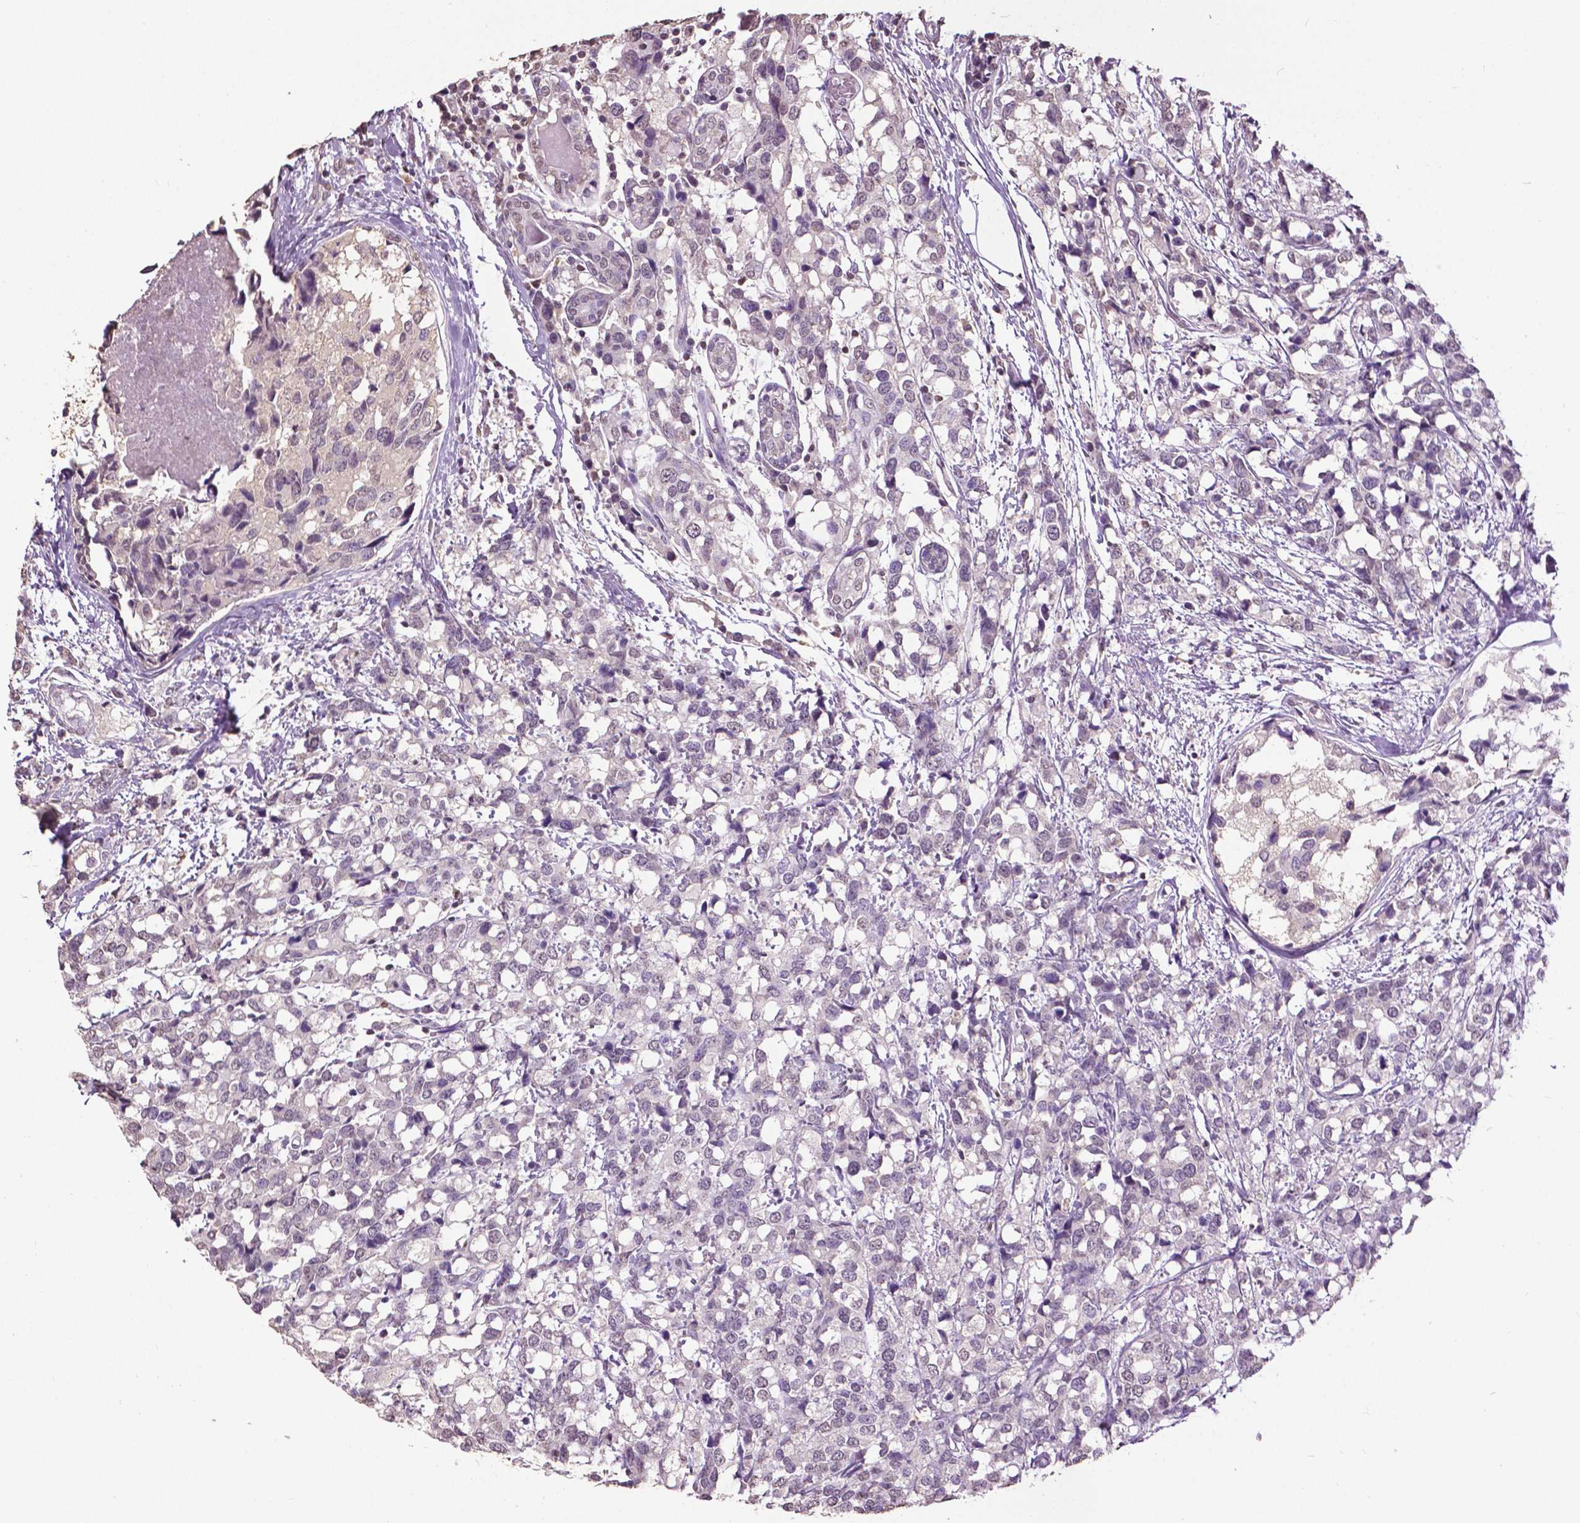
{"staining": {"intensity": "negative", "quantity": "none", "location": "none"}, "tissue": "breast cancer", "cell_type": "Tumor cells", "image_type": "cancer", "snomed": [{"axis": "morphology", "description": "Lobular carcinoma"}, {"axis": "topography", "description": "Breast"}], "caption": "The histopathology image demonstrates no staining of tumor cells in lobular carcinoma (breast). Nuclei are stained in blue.", "gene": "RUNX3", "patient": {"sex": "female", "age": 59}}